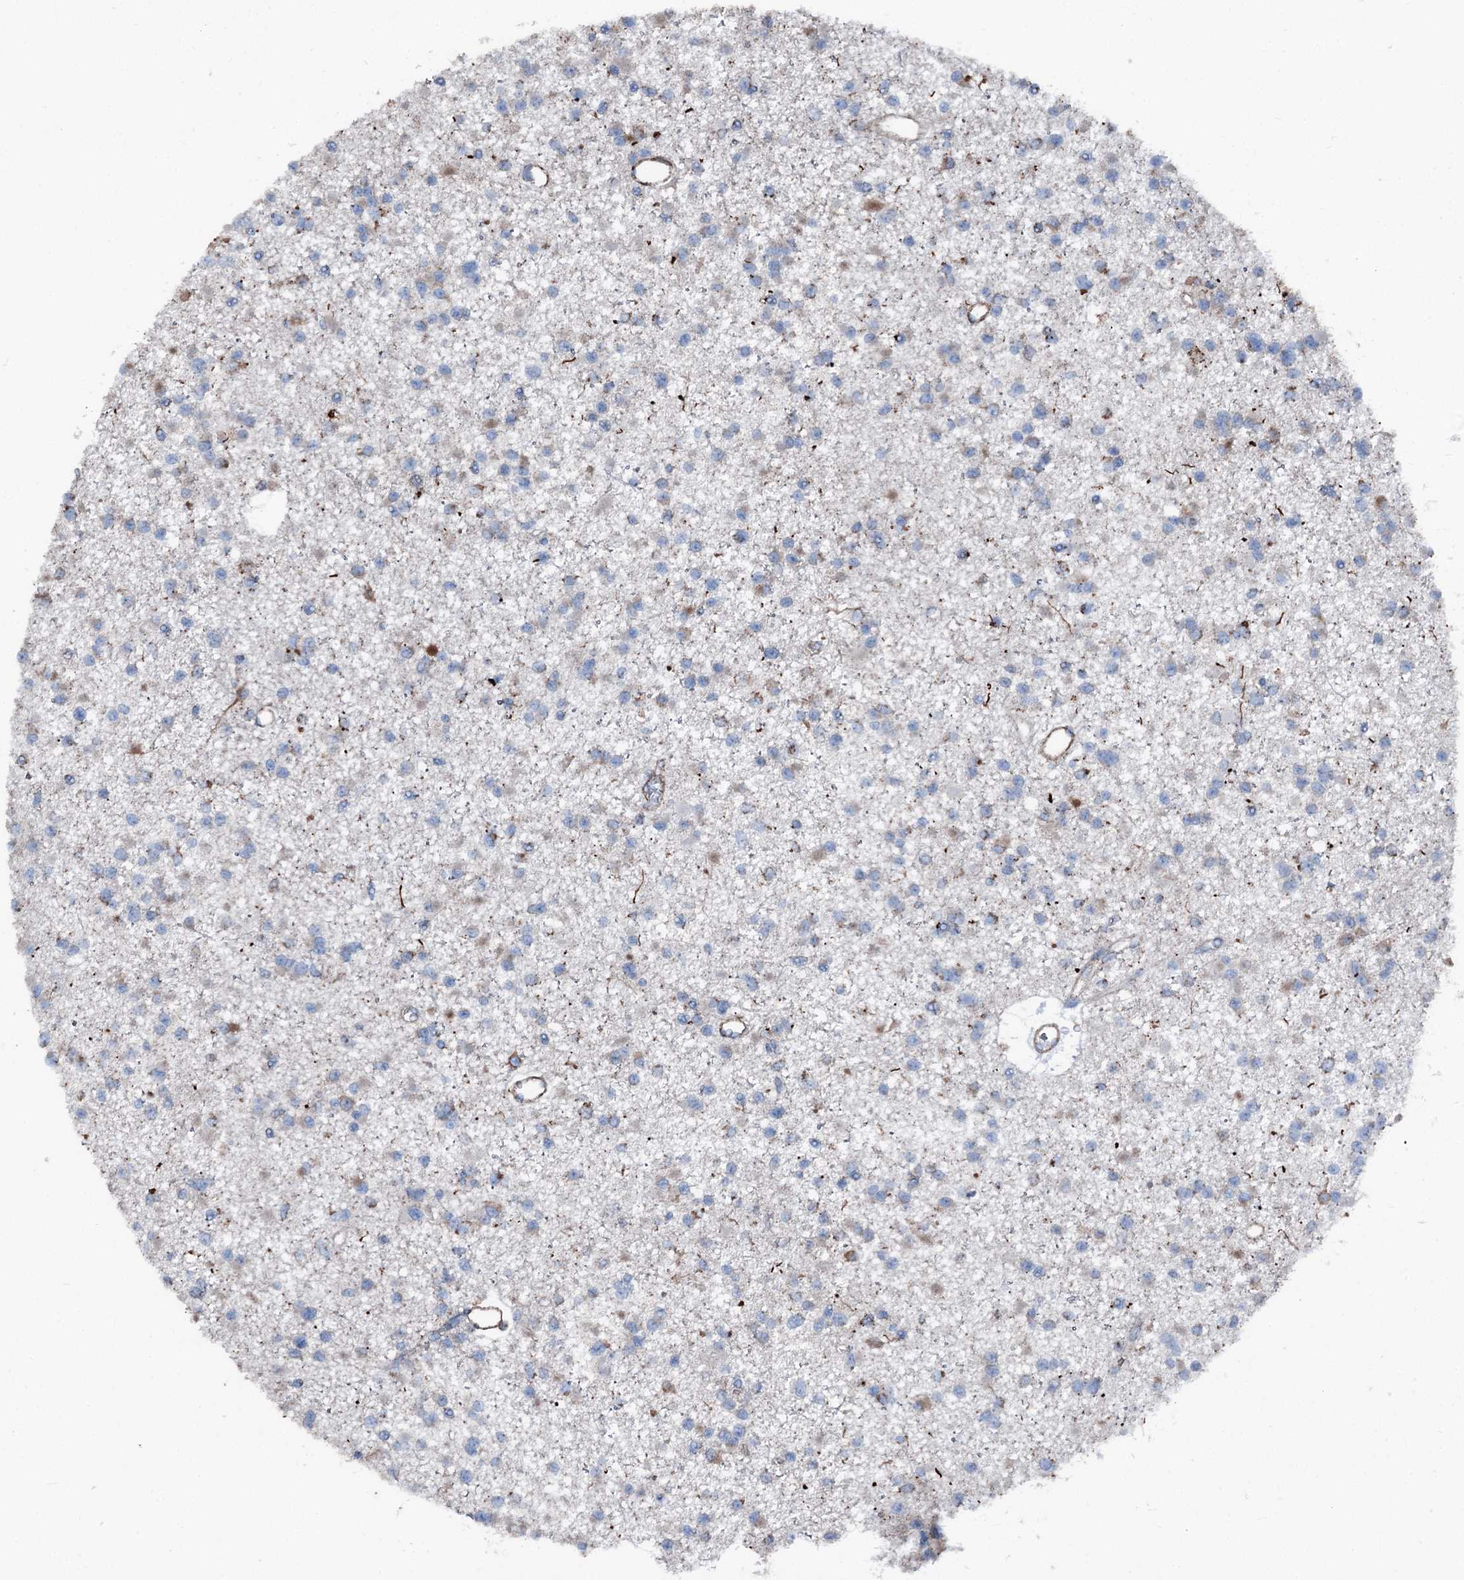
{"staining": {"intensity": "weak", "quantity": "<25%", "location": "cytoplasmic/membranous"}, "tissue": "glioma", "cell_type": "Tumor cells", "image_type": "cancer", "snomed": [{"axis": "morphology", "description": "Glioma, malignant, Low grade"}, {"axis": "topography", "description": "Brain"}], "caption": "Protein analysis of low-grade glioma (malignant) displays no significant positivity in tumor cells. (Immunohistochemistry (ihc), brightfield microscopy, high magnification).", "gene": "DDIAS", "patient": {"sex": "female", "age": 22}}